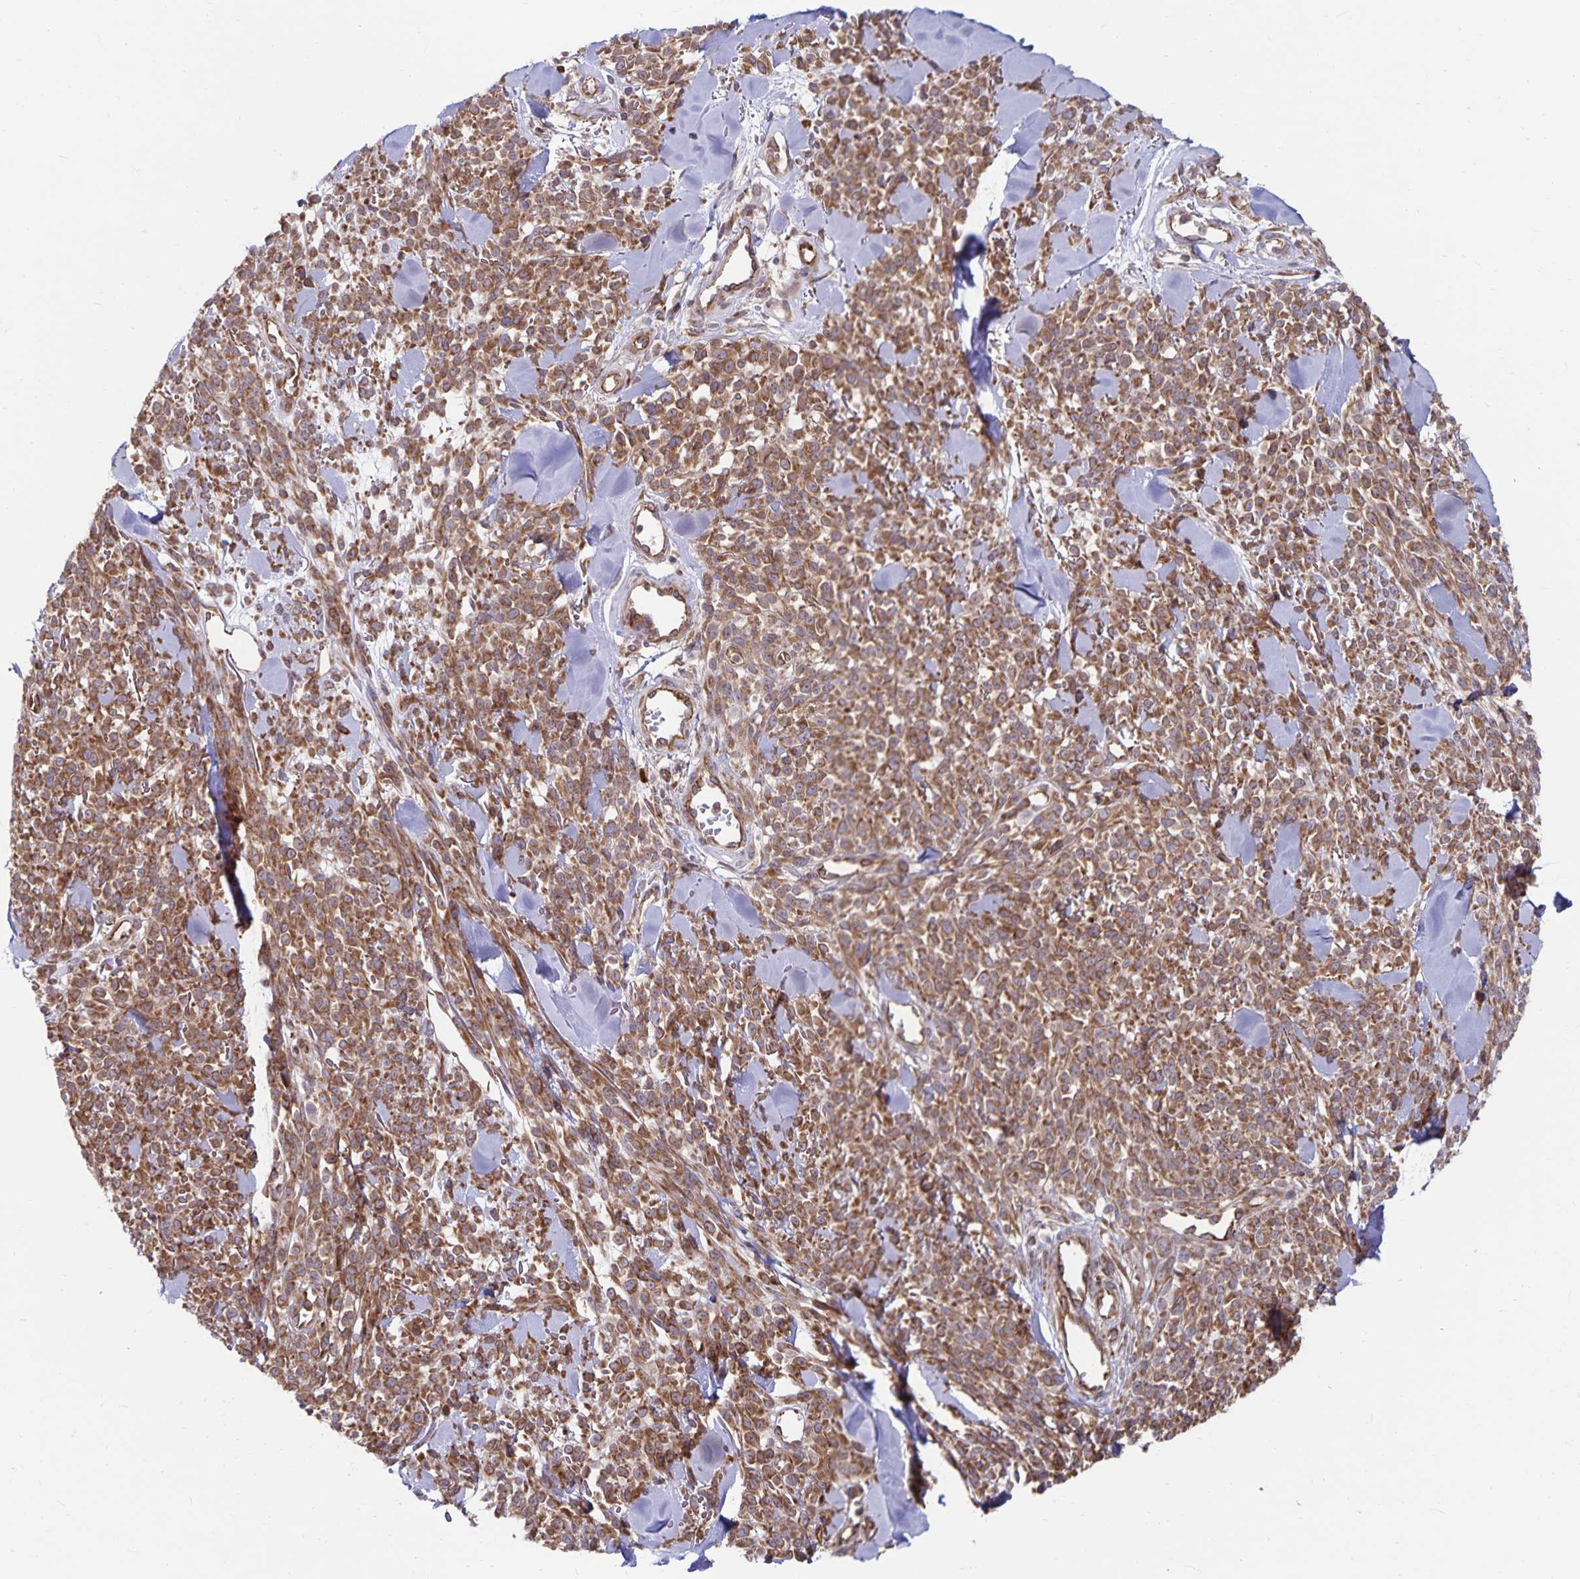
{"staining": {"intensity": "moderate", "quantity": ">75%", "location": "cytoplasmic/membranous"}, "tissue": "melanoma", "cell_type": "Tumor cells", "image_type": "cancer", "snomed": [{"axis": "morphology", "description": "Malignant melanoma, NOS"}, {"axis": "topography", "description": "Skin"}, {"axis": "topography", "description": "Skin of trunk"}], "caption": "The histopathology image demonstrates staining of melanoma, revealing moderate cytoplasmic/membranous protein expression (brown color) within tumor cells.", "gene": "SEC62", "patient": {"sex": "male", "age": 74}}